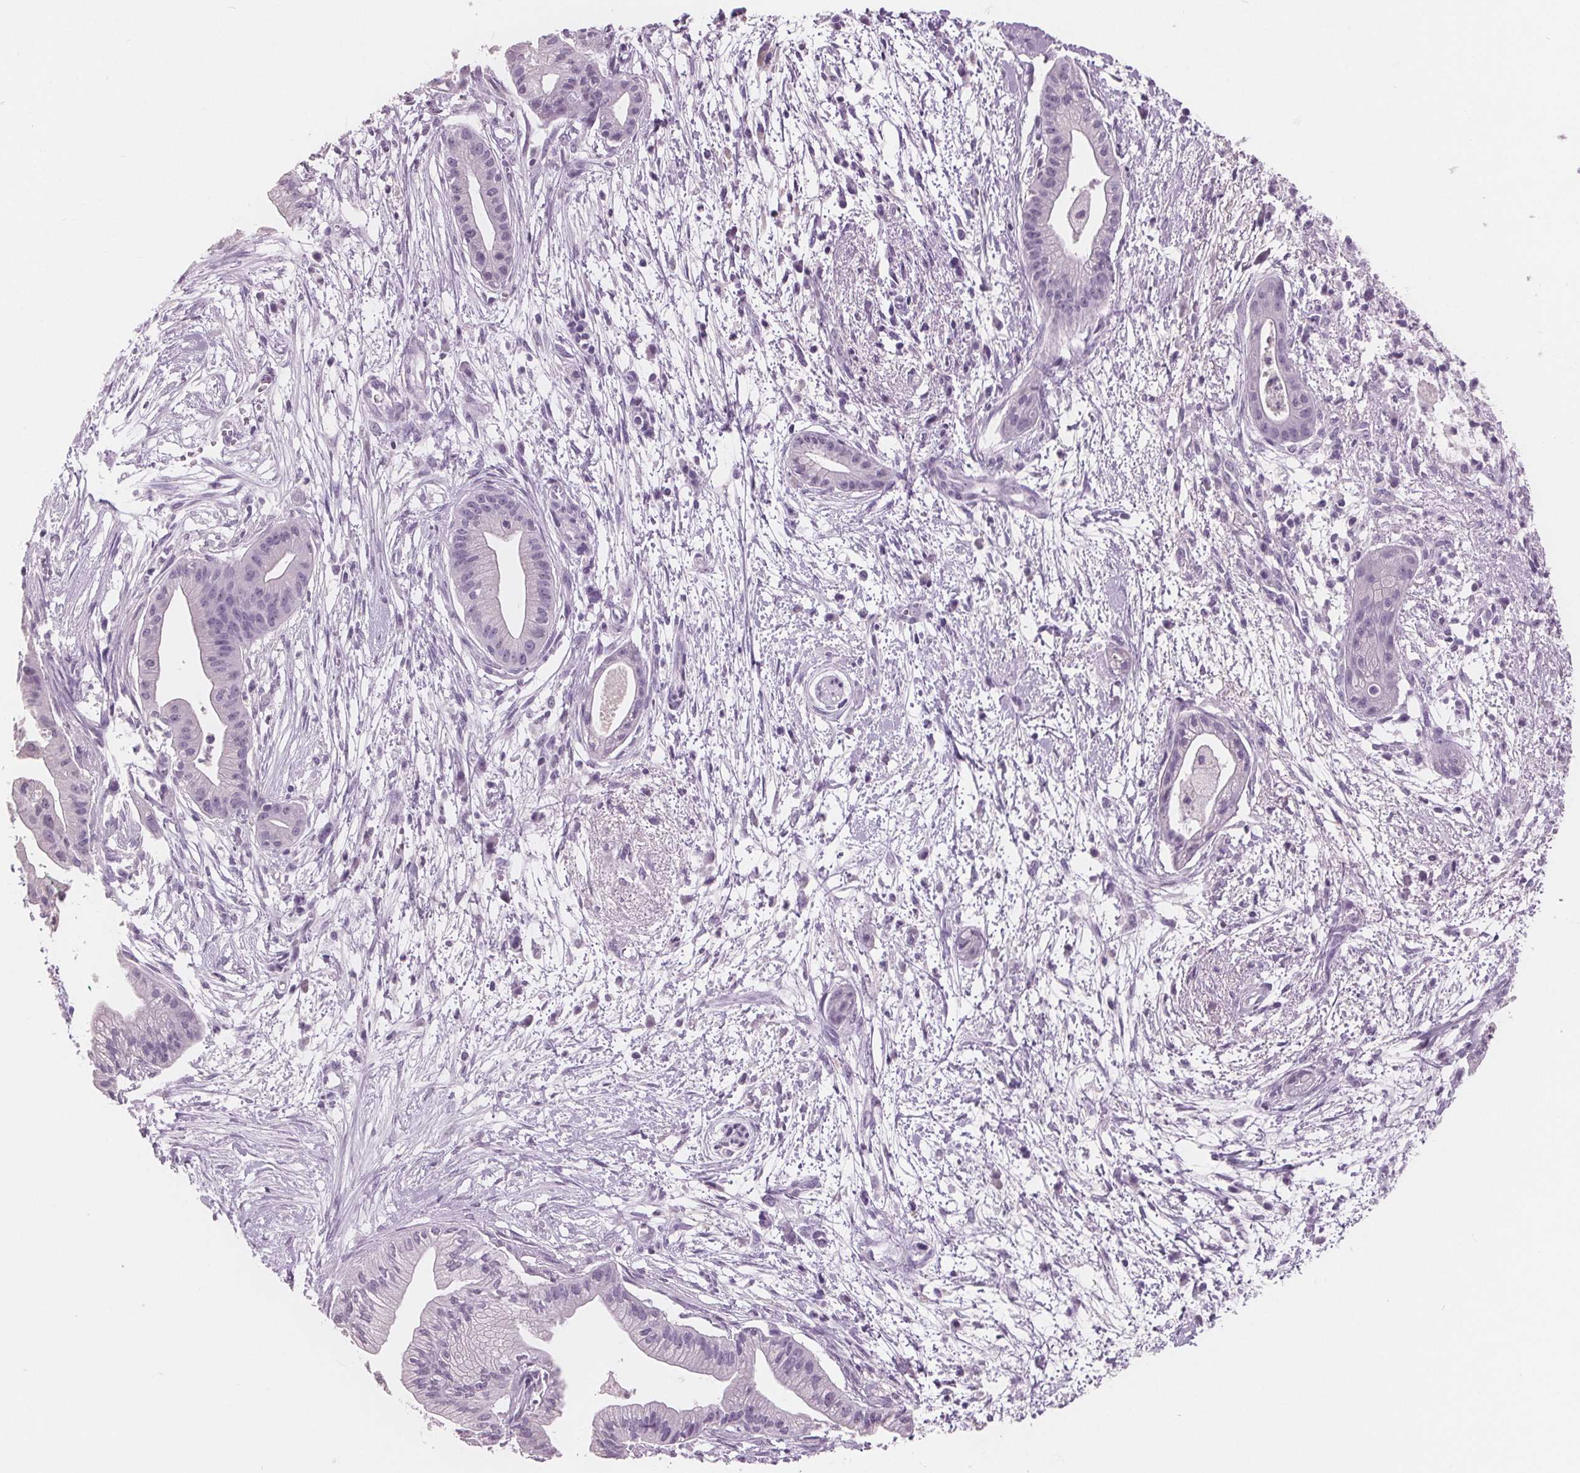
{"staining": {"intensity": "negative", "quantity": "none", "location": "none"}, "tissue": "pancreatic cancer", "cell_type": "Tumor cells", "image_type": "cancer", "snomed": [{"axis": "morphology", "description": "Normal tissue, NOS"}, {"axis": "morphology", "description": "Adenocarcinoma, NOS"}, {"axis": "topography", "description": "Lymph node"}, {"axis": "topography", "description": "Pancreas"}], "caption": "This is a micrograph of IHC staining of pancreatic cancer (adenocarcinoma), which shows no staining in tumor cells. (DAB (3,3'-diaminobenzidine) immunohistochemistry (IHC) with hematoxylin counter stain).", "gene": "AMBP", "patient": {"sex": "female", "age": 58}}